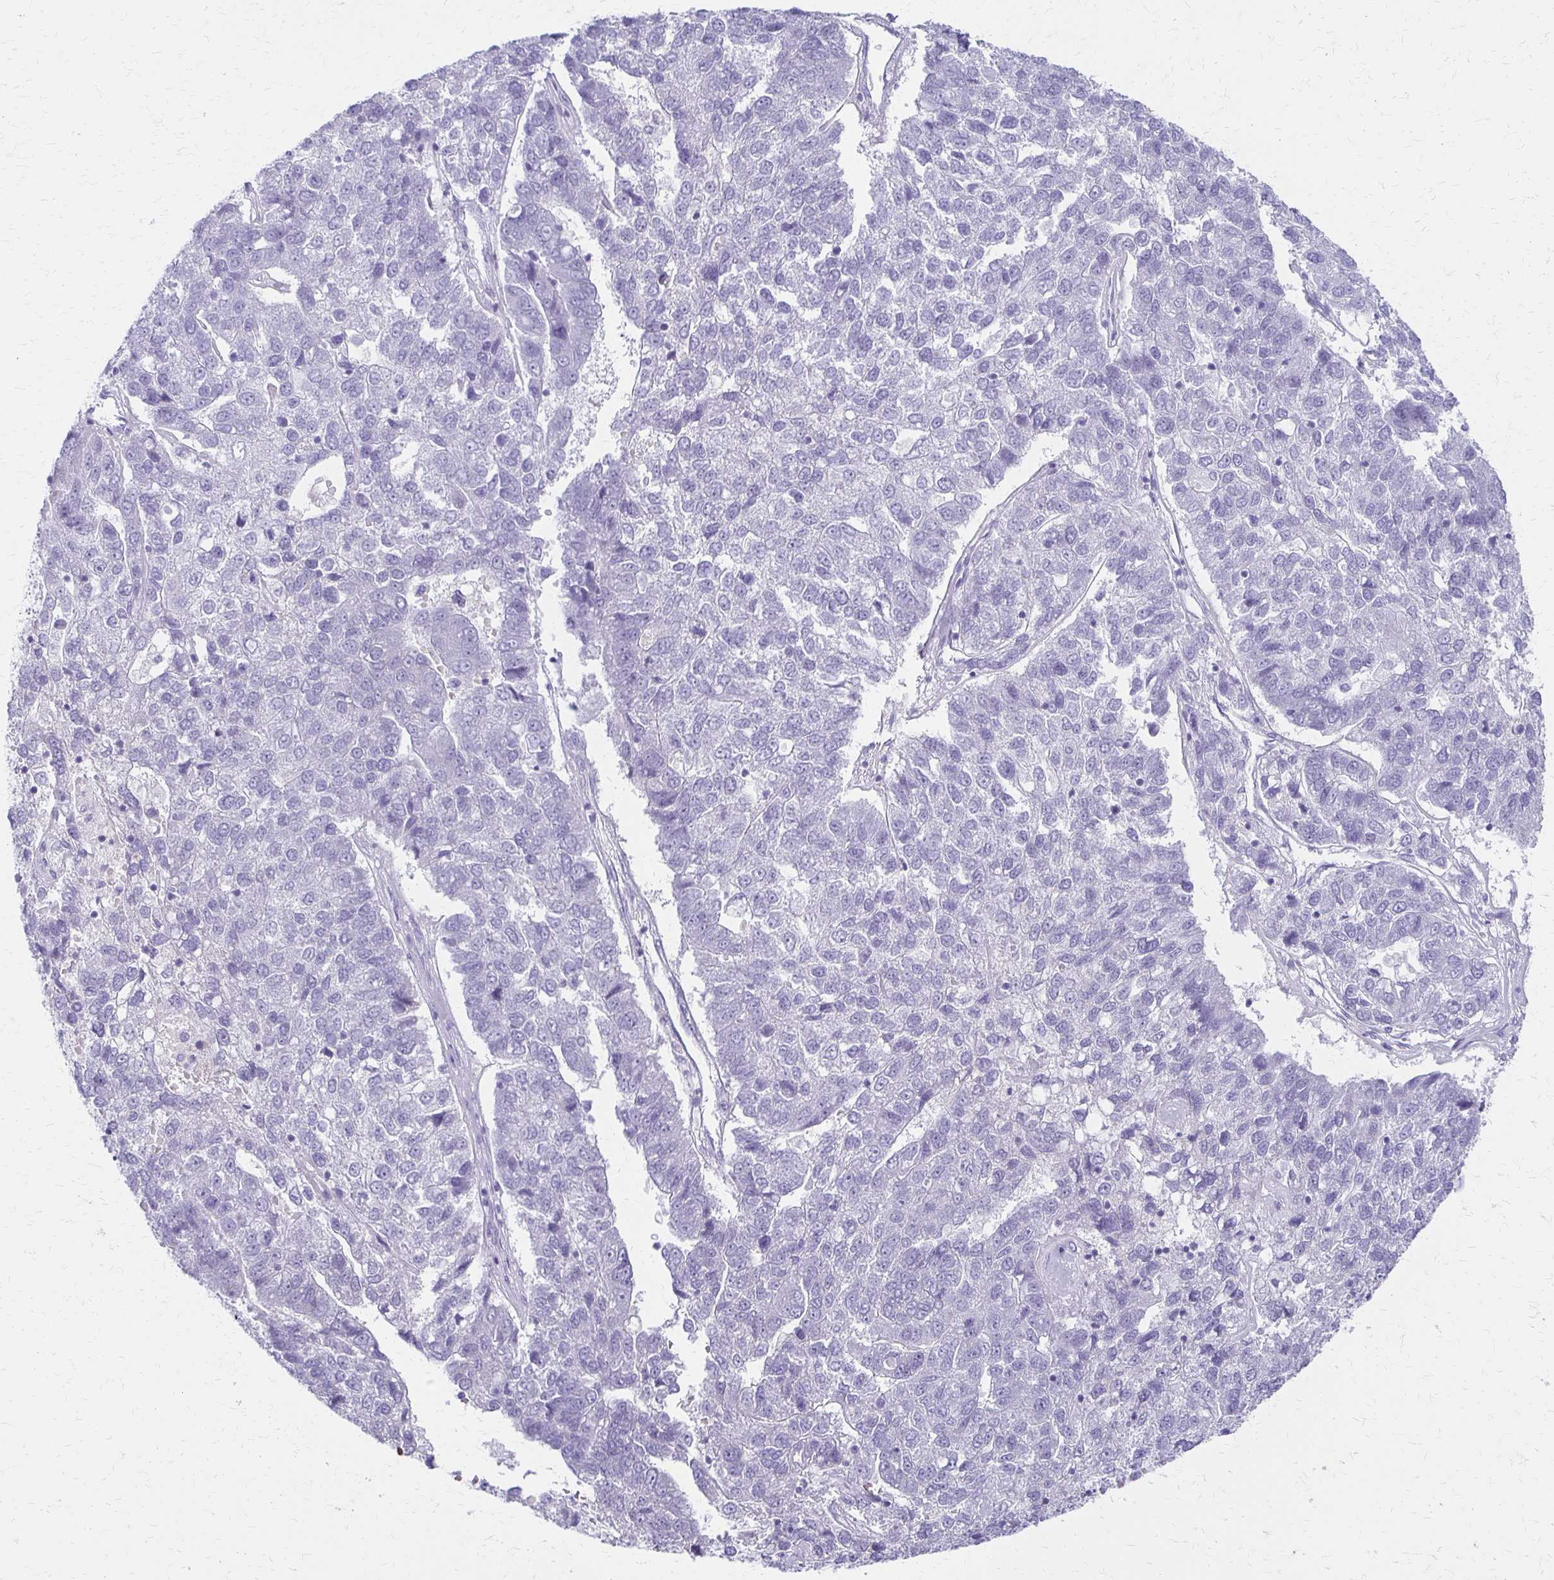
{"staining": {"intensity": "negative", "quantity": "none", "location": "none"}, "tissue": "pancreatic cancer", "cell_type": "Tumor cells", "image_type": "cancer", "snomed": [{"axis": "morphology", "description": "Adenocarcinoma, NOS"}, {"axis": "topography", "description": "Pancreas"}], "caption": "Histopathology image shows no significant protein staining in tumor cells of pancreatic adenocarcinoma.", "gene": "IVL", "patient": {"sex": "female", "age": 61}}